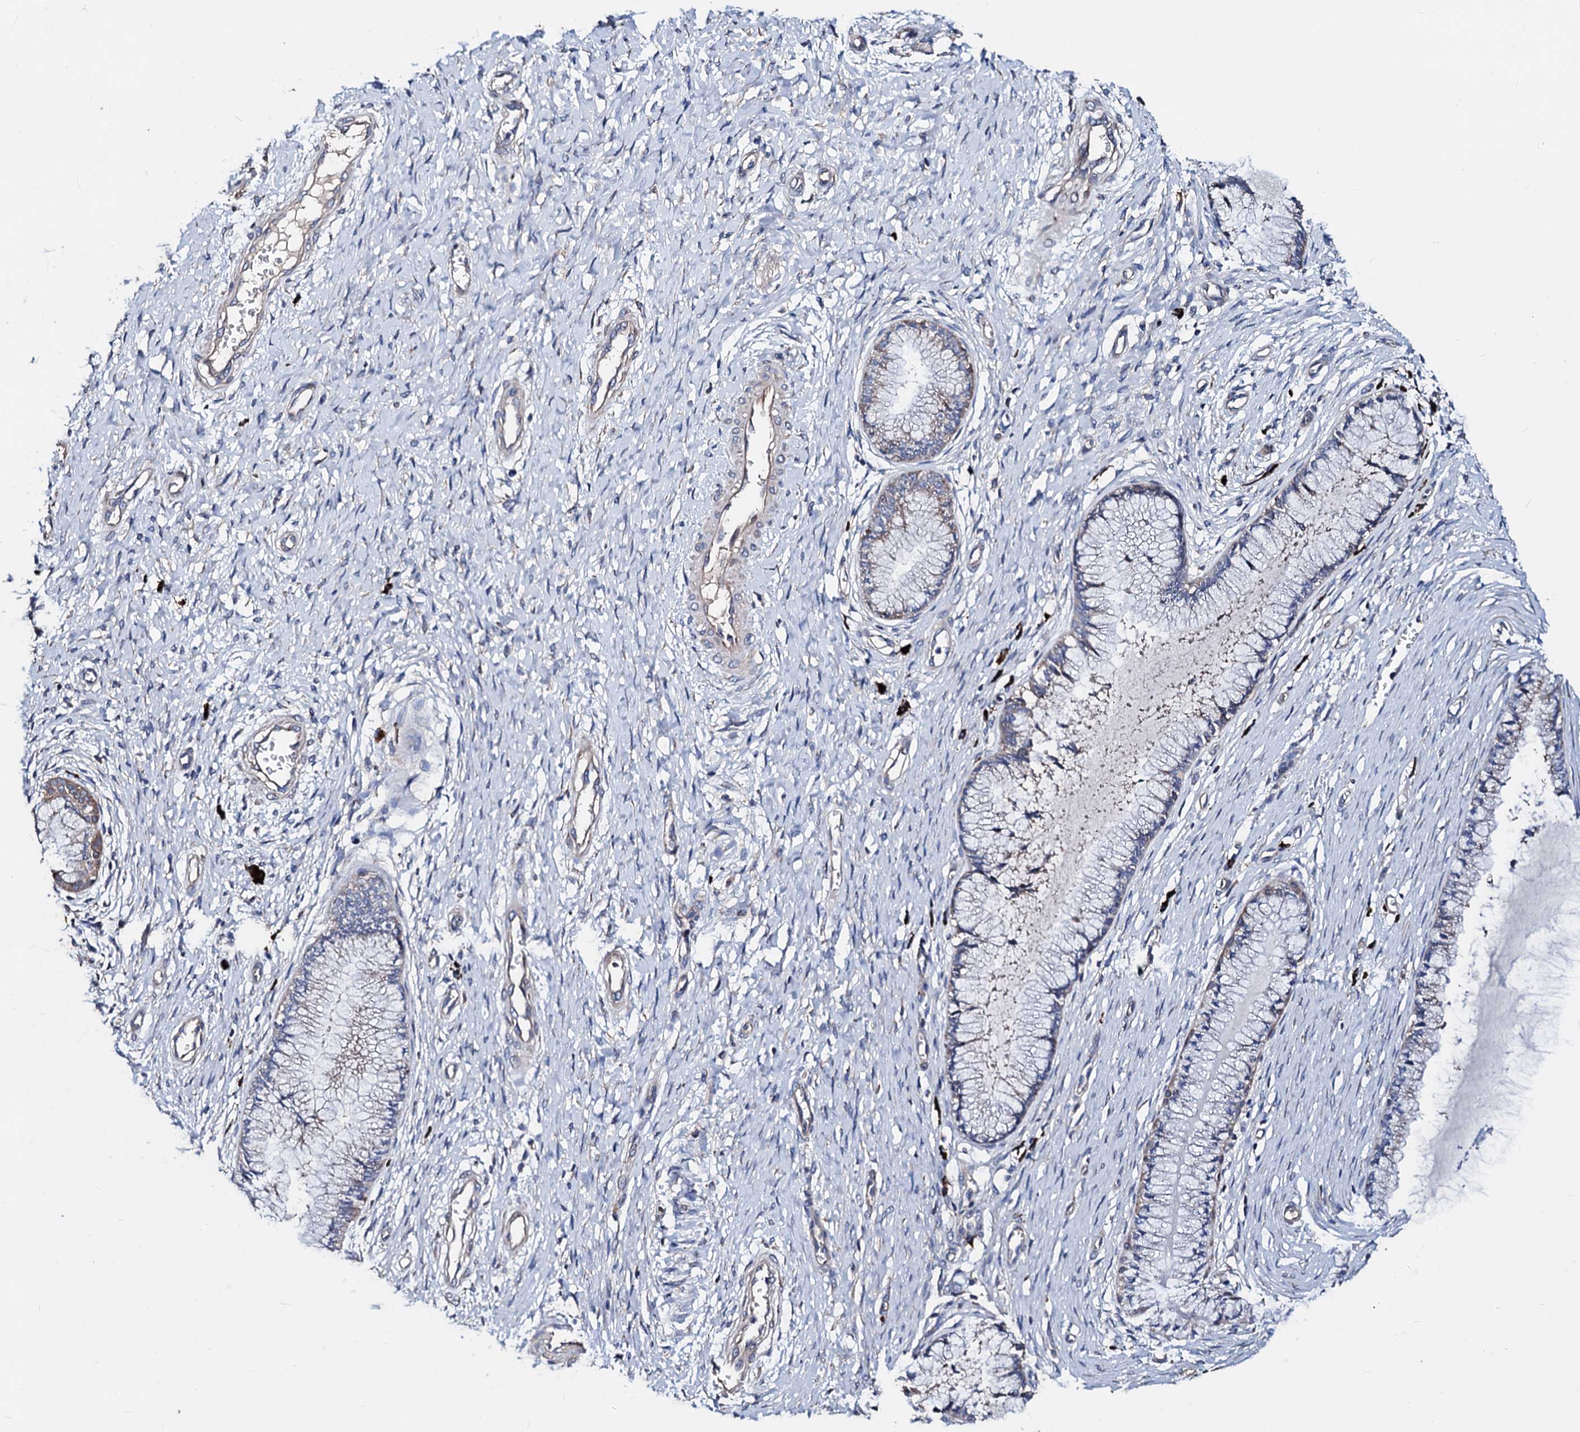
{"staining": {"intensity": "weak", "quantity": "<25%", "location": "cytoplasmic/membranous"}, "tissue": "cervix", "cell_type": "Glandular cells", "image_type": "normal", "snomed": [{"axis": "morphology", "description": "Normal tissue, NOS"}, {"axis": "topography", "description": "Cervix"}], "caption": "IHC photomicrograph of normal cervix: cervix stained with DAB reveals no significant protein staining in glandular cells.", "gene": "AKAP11", "patient": {"sex": "female", "age": 55}}